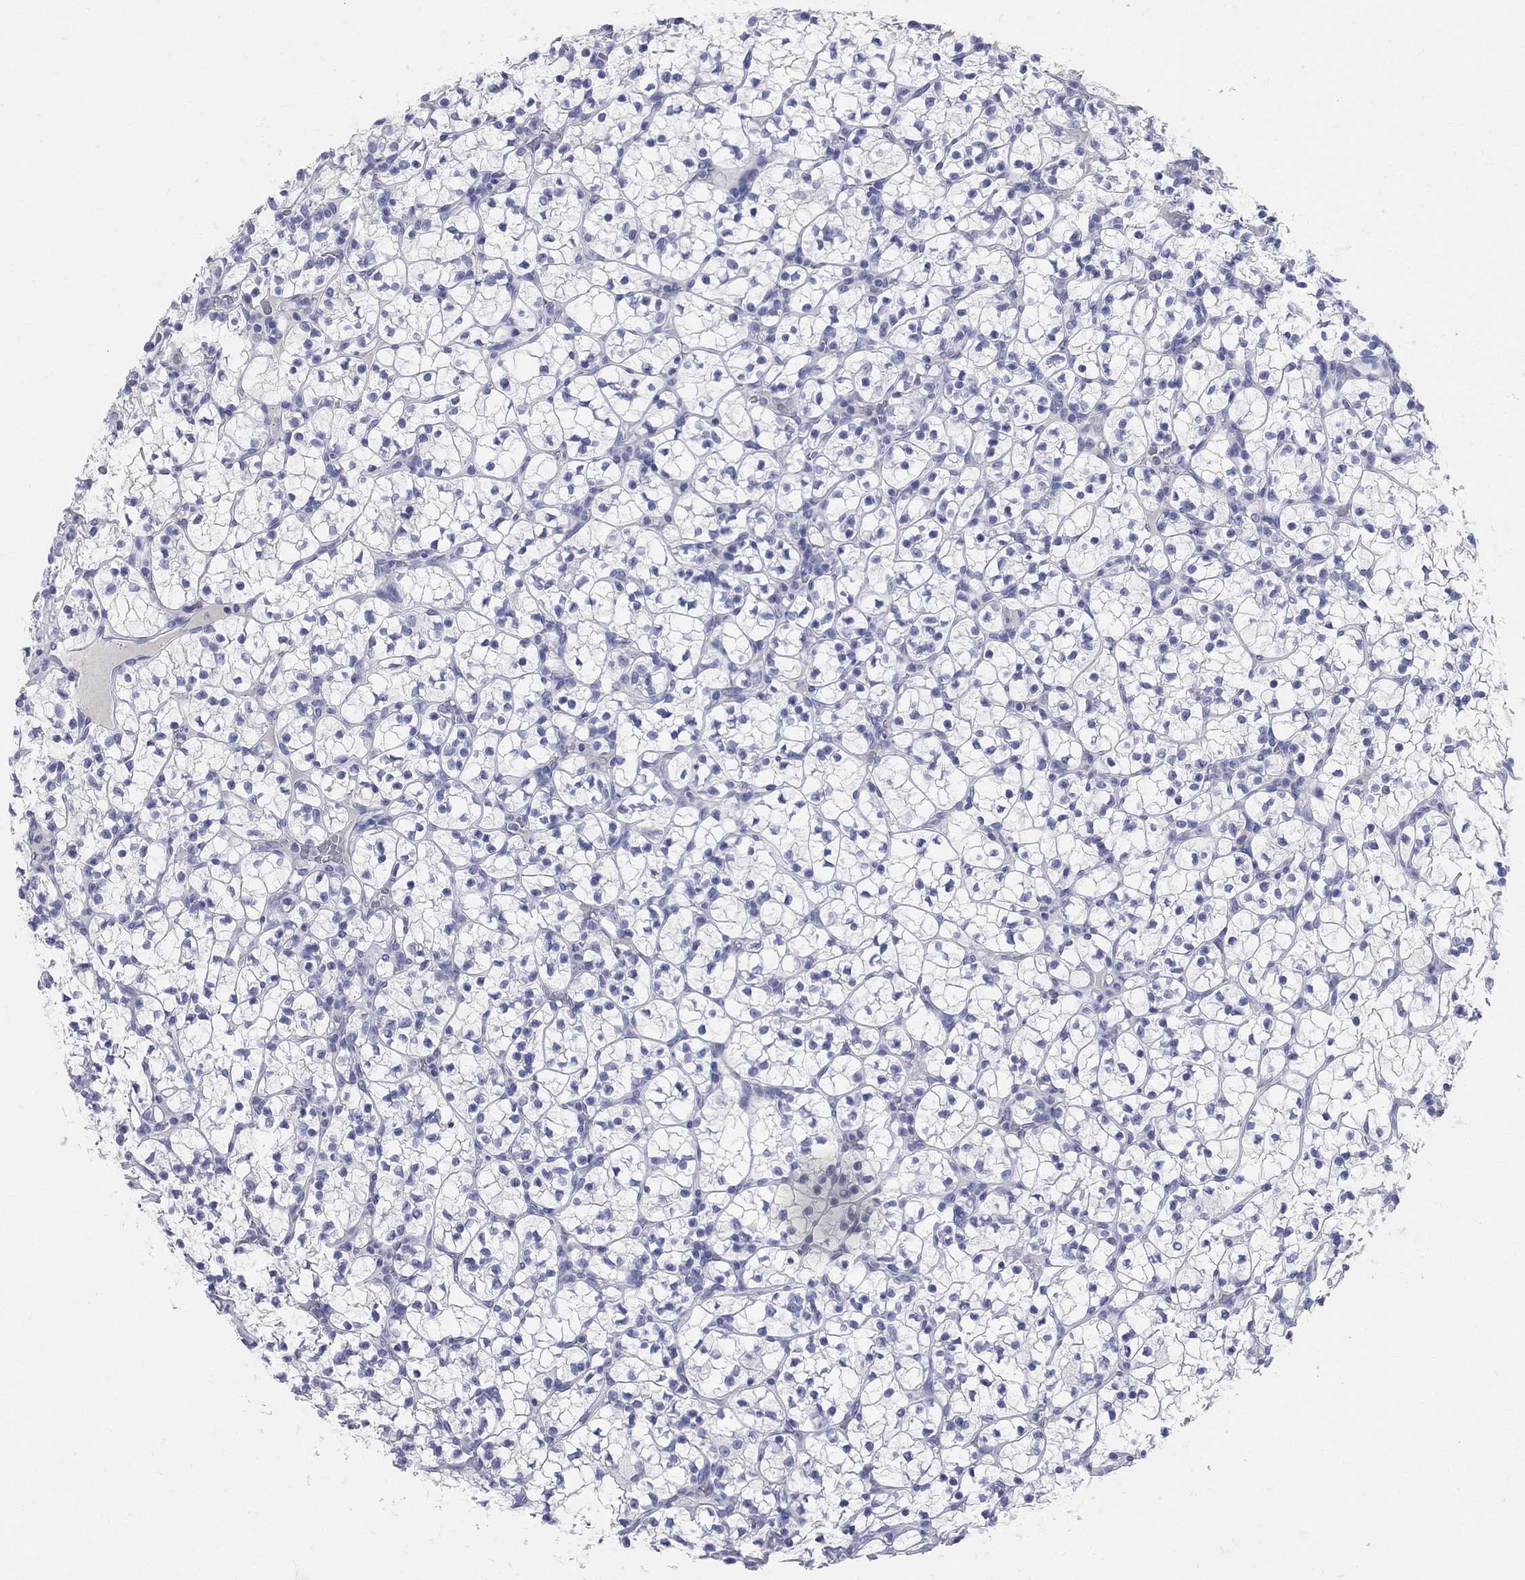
{"staining": {"intensity": "negative", "quantity": "none", "location": "none"}, "tissue": "renal cancer", "cell_type": "Tumor cells", "image_type": "cancer", "snomed": [{"axis": "morphology", "description": "Adenocarcinoma, NOS"}, {"axis": "topography", "description": "Kidney"}], "caption": "An image of human renal cancer is negative for staining in tumor cells.", "gene": "AOX1", "patient": {"sex": "female", "age": 89}}